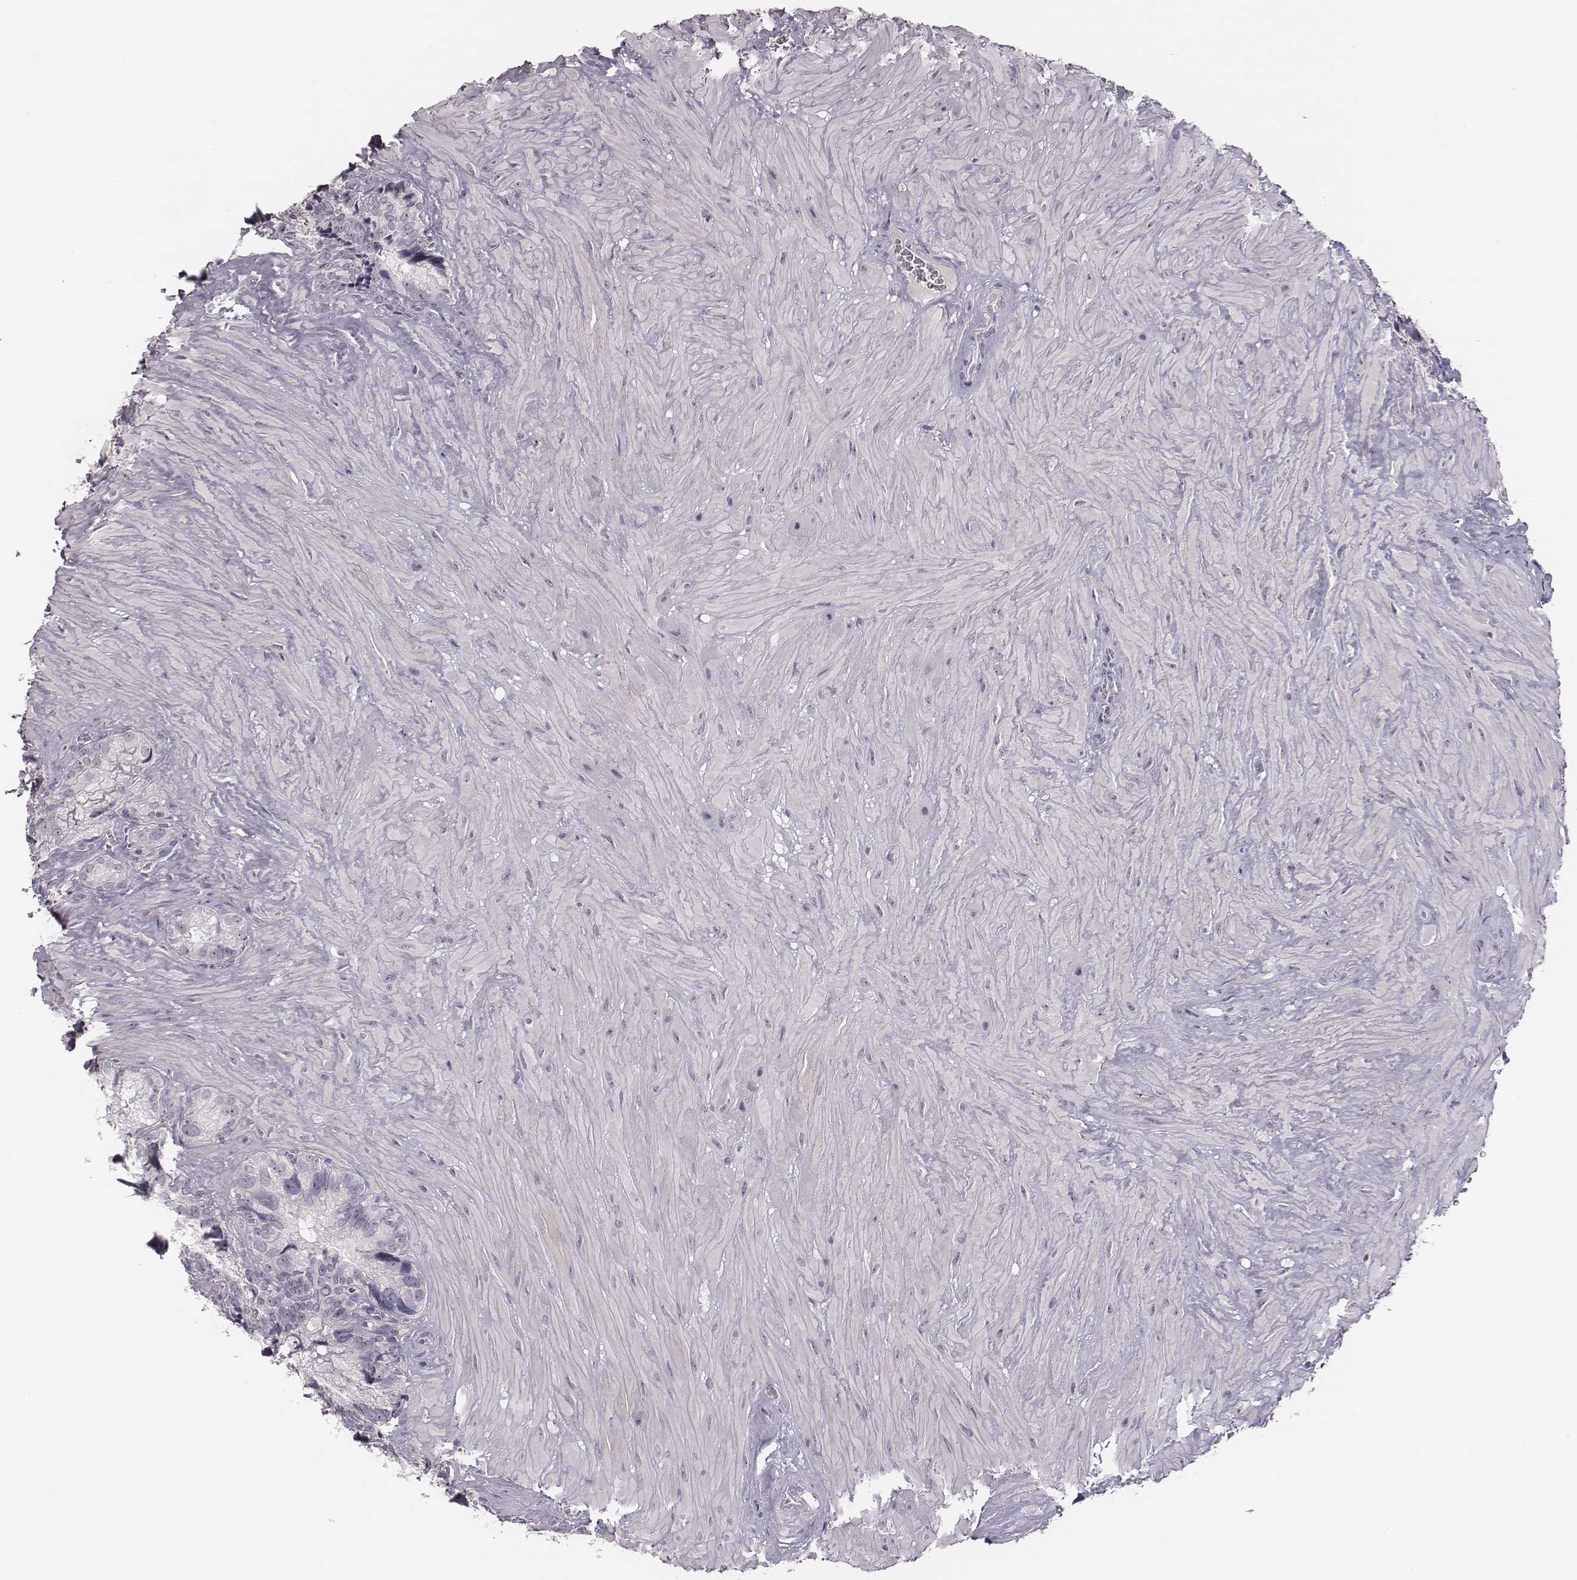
{"staining": {"intensity": "weak", "quantity": "<25%", "location": "nuclear"}, "tissue": "seminal vesicle", "cell_type": "Glandular cells", "image_type": "normal", "snomed": [{"axis": "morphology", "description": "Normal tissue, NOS"}, {"axis": "topography", "description": "Seminal veicle"}], "caption": "Image shows no protein staining in glandular cells of normal seminal vesicle. The staining was performed using DAB to visualize the protein expression in brown, while the nuclei were stained in blue with hematoxylin (Magnification: 20x).", "gene": "NIFK", "patient": {"sex": "male", "age": 72}}